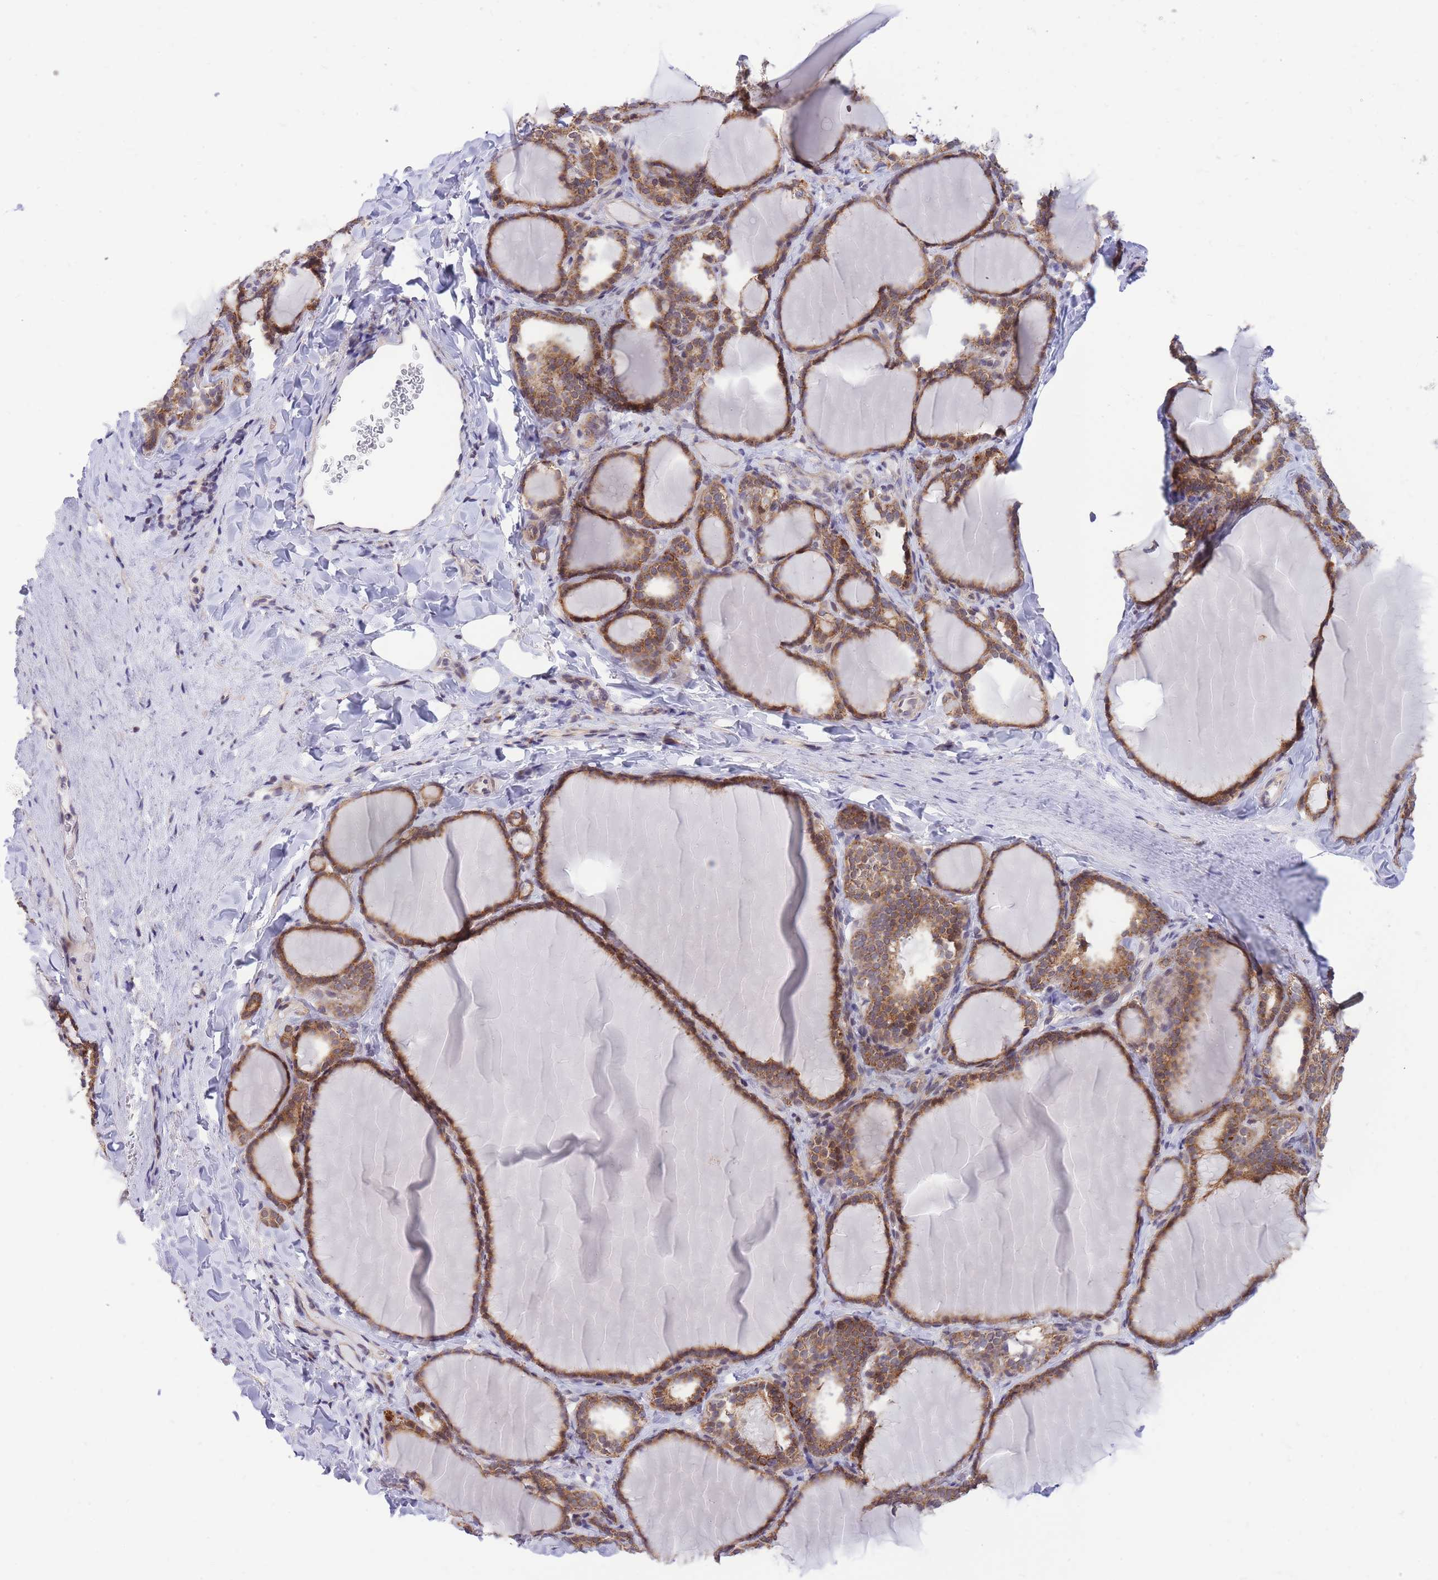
{"staining": {"intensity": "moderate", "quantity": ">75%", "location": "cytoplasmic/membranous"}, "tissue": "thyroid gland", "cell_type": "Glandular cells", "image_type": "normal", "snomed": [{"axis": "morphology", "description": "Normal tissue, NOS"}, {"axis": "topography", "description": "Thyroid gland"}], "caption": "Benign thyroid gland shows moderate cytoplasmic/membranous staining in approximately >75% of glandular cells, visualized by immunohistochemistry.", "gene": "MINDY2", "patient": {"sex": "female", "age": 31}}